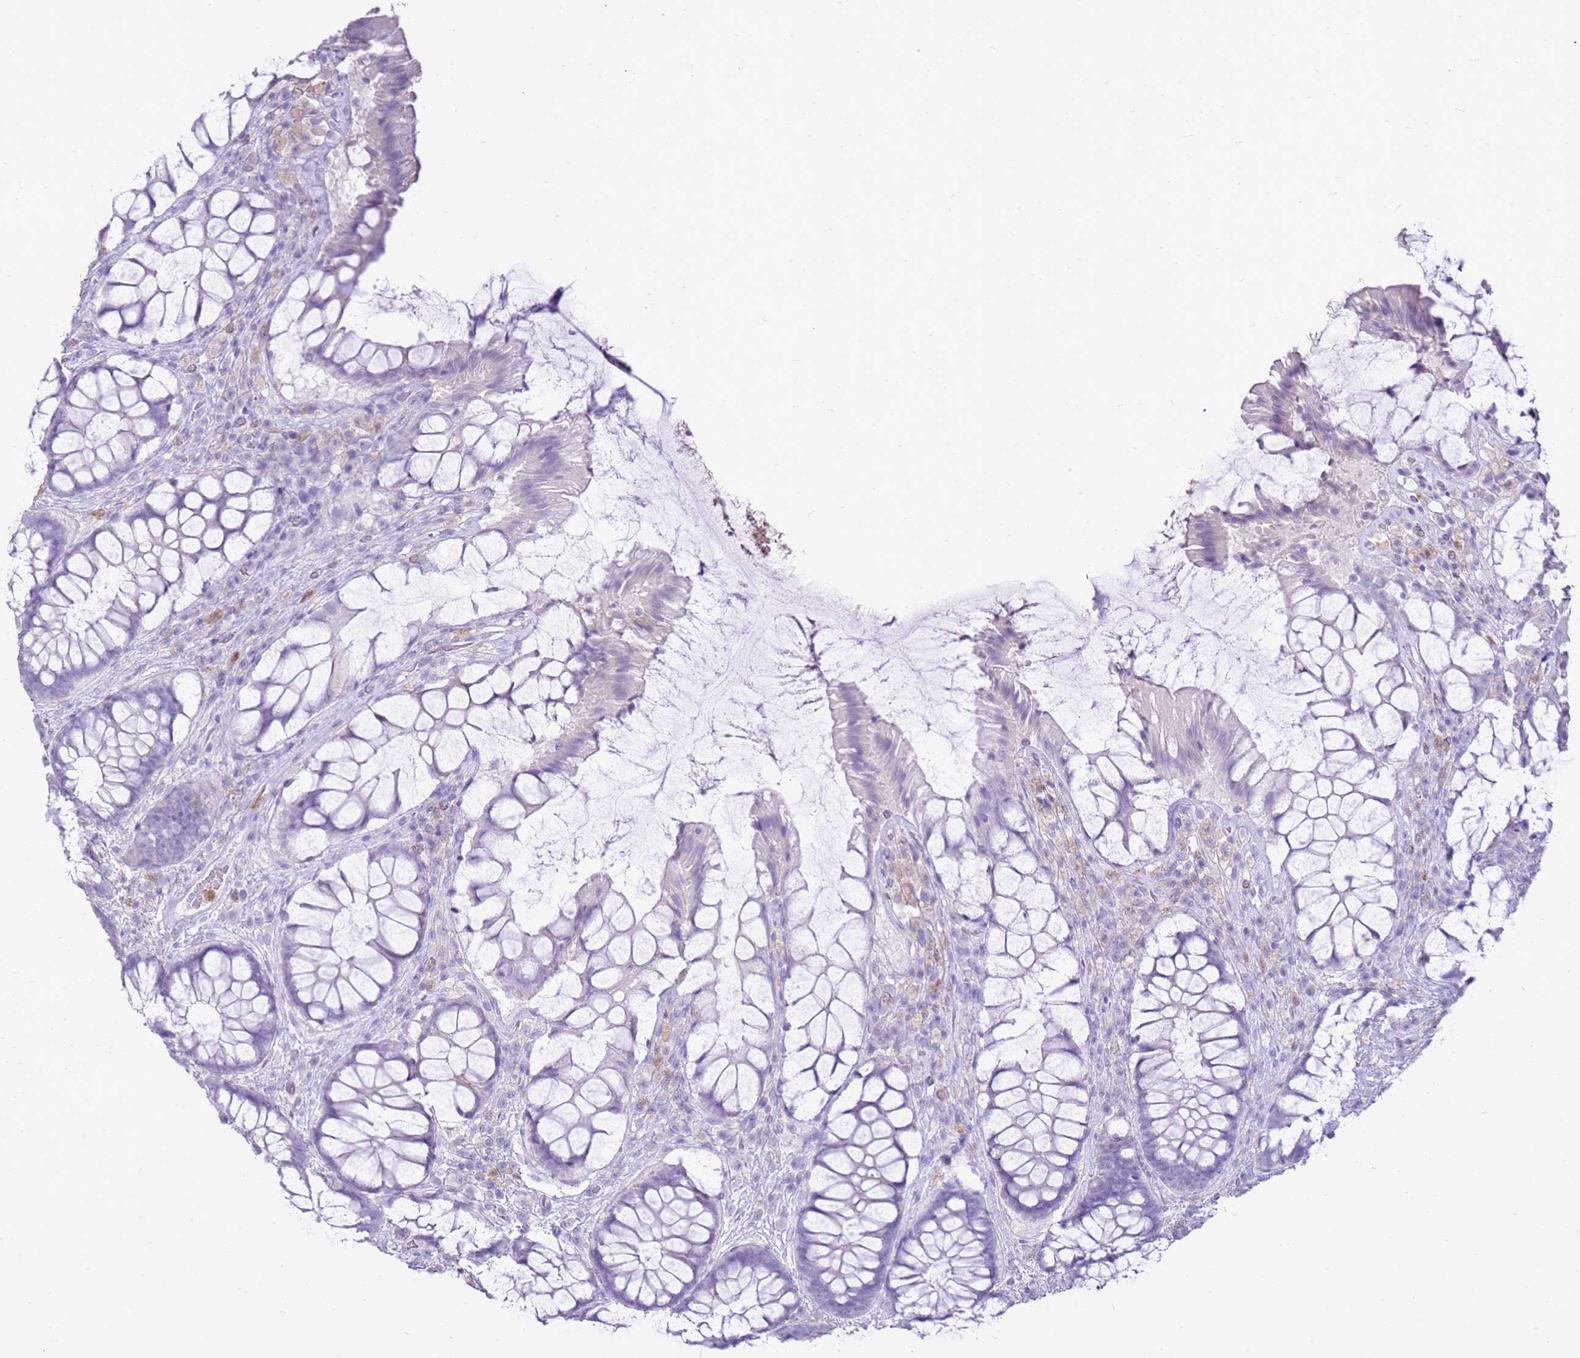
{"staining": {"intensity": "negative", "quantity": "none", "location": "none"}, "tissue": "rectum", "cell_type": "Glandular cells", "image_type": "normal", "snomed": [{"axis": "morphology", "description": "Normal tissue, NOS"}, {"axis": "topography", "description": "Rectum"}], "caption": "Human rectum stained for a protein using IHC demonstrates no expression in glandular cells.", "gene": "CSTA", "patient": {"sex": "female", "age": 58}}